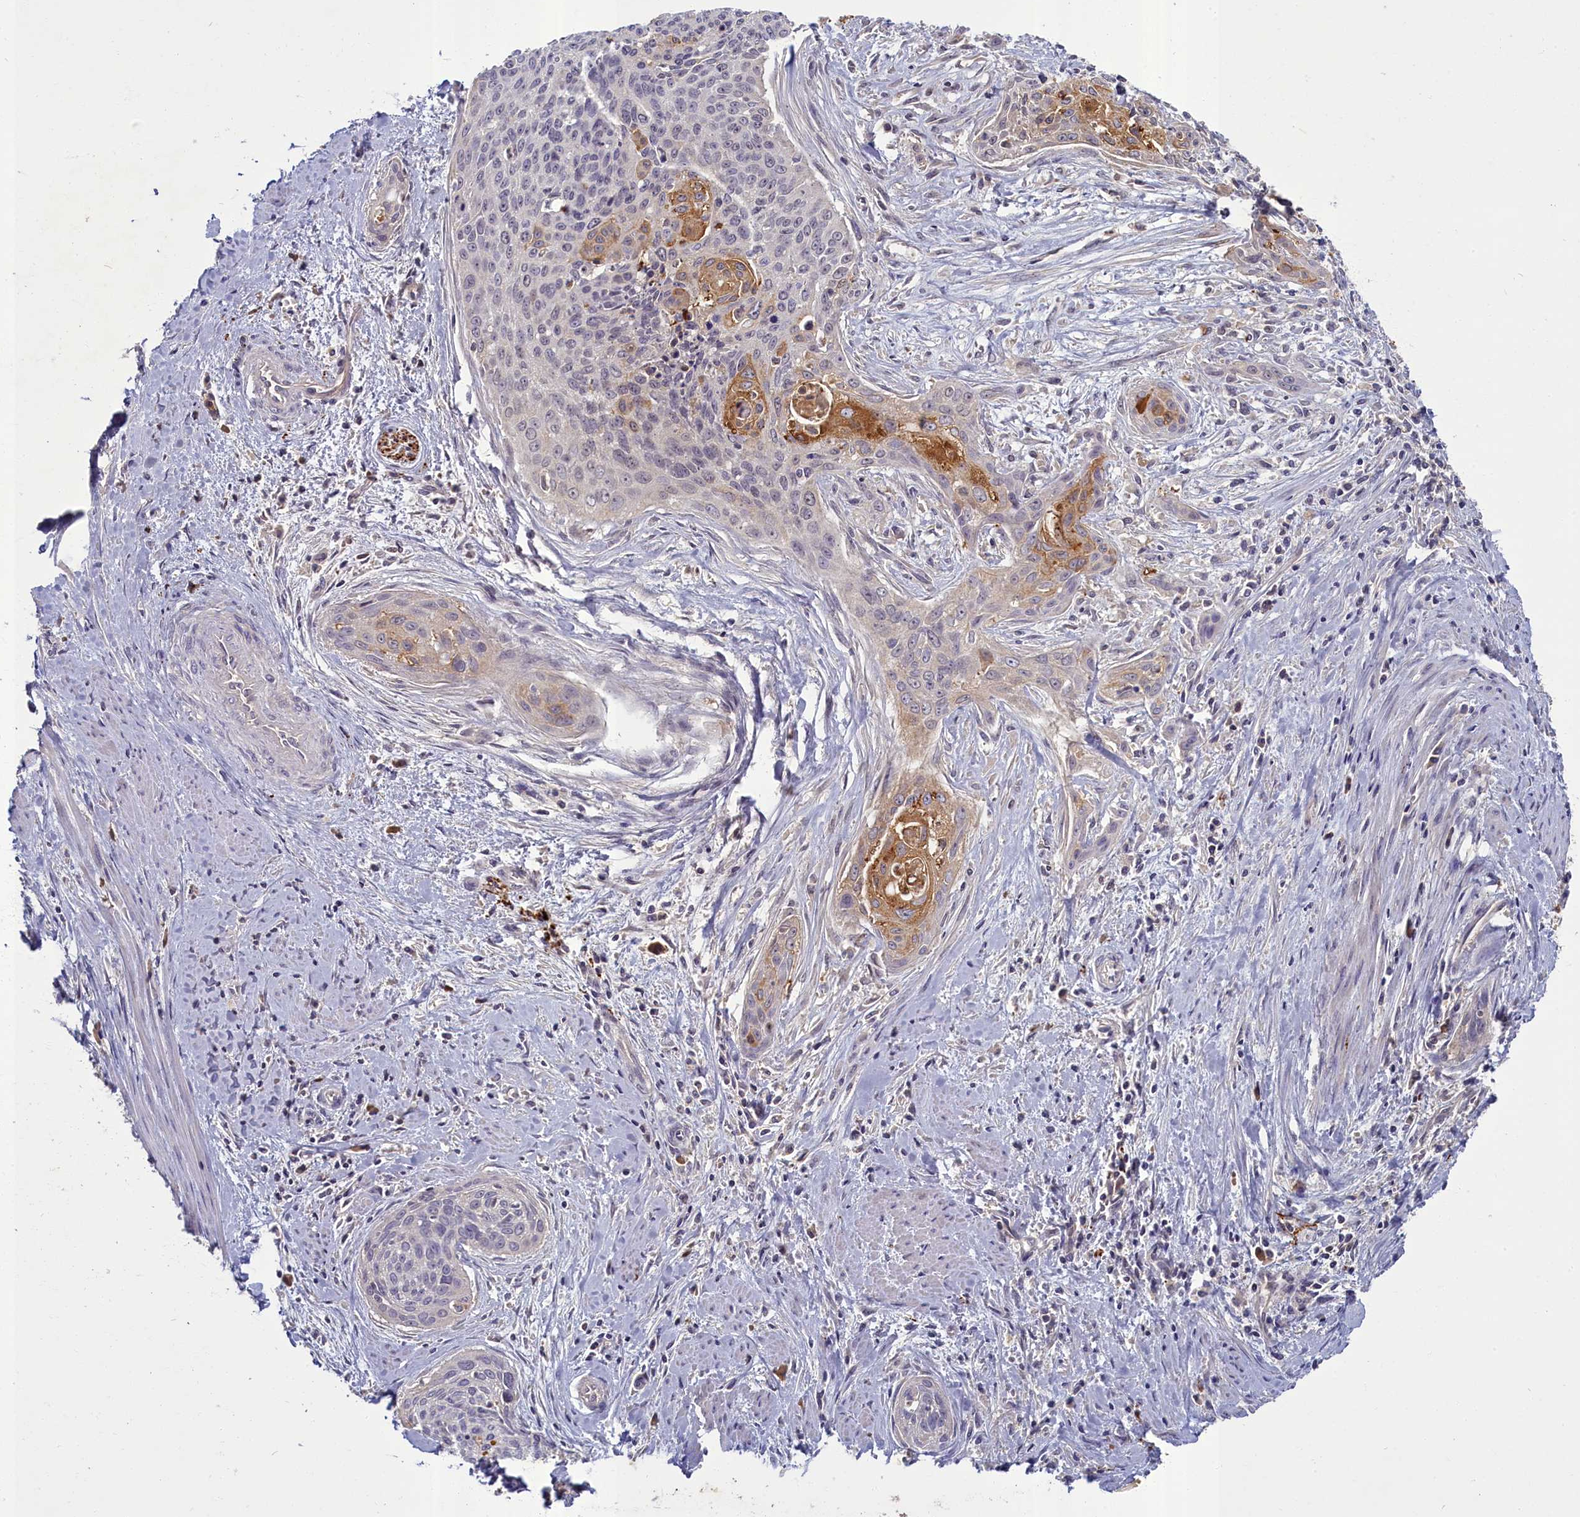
{"staining": {"intensity": "moderate", "quantity": "<25%", "location": "cytoplasmic/membranous"}, "tissue": "cervical cancer", "cell_type": "Tumor cells", "image_type": "cancer", "snomed": [{"axis": "morphology", "description": "Squamous cell carcinoma, NOS"}, {"axis": "topography", "description": "Cervix"}], "caption": "A brown stain shows moderate cytoplasmic/membranous staining of a protein in human cervical cancer (squamous cell carcinoma) tumor cells.", "gene": "SV2C", "patient": {"sex": "female", "age": 55}}